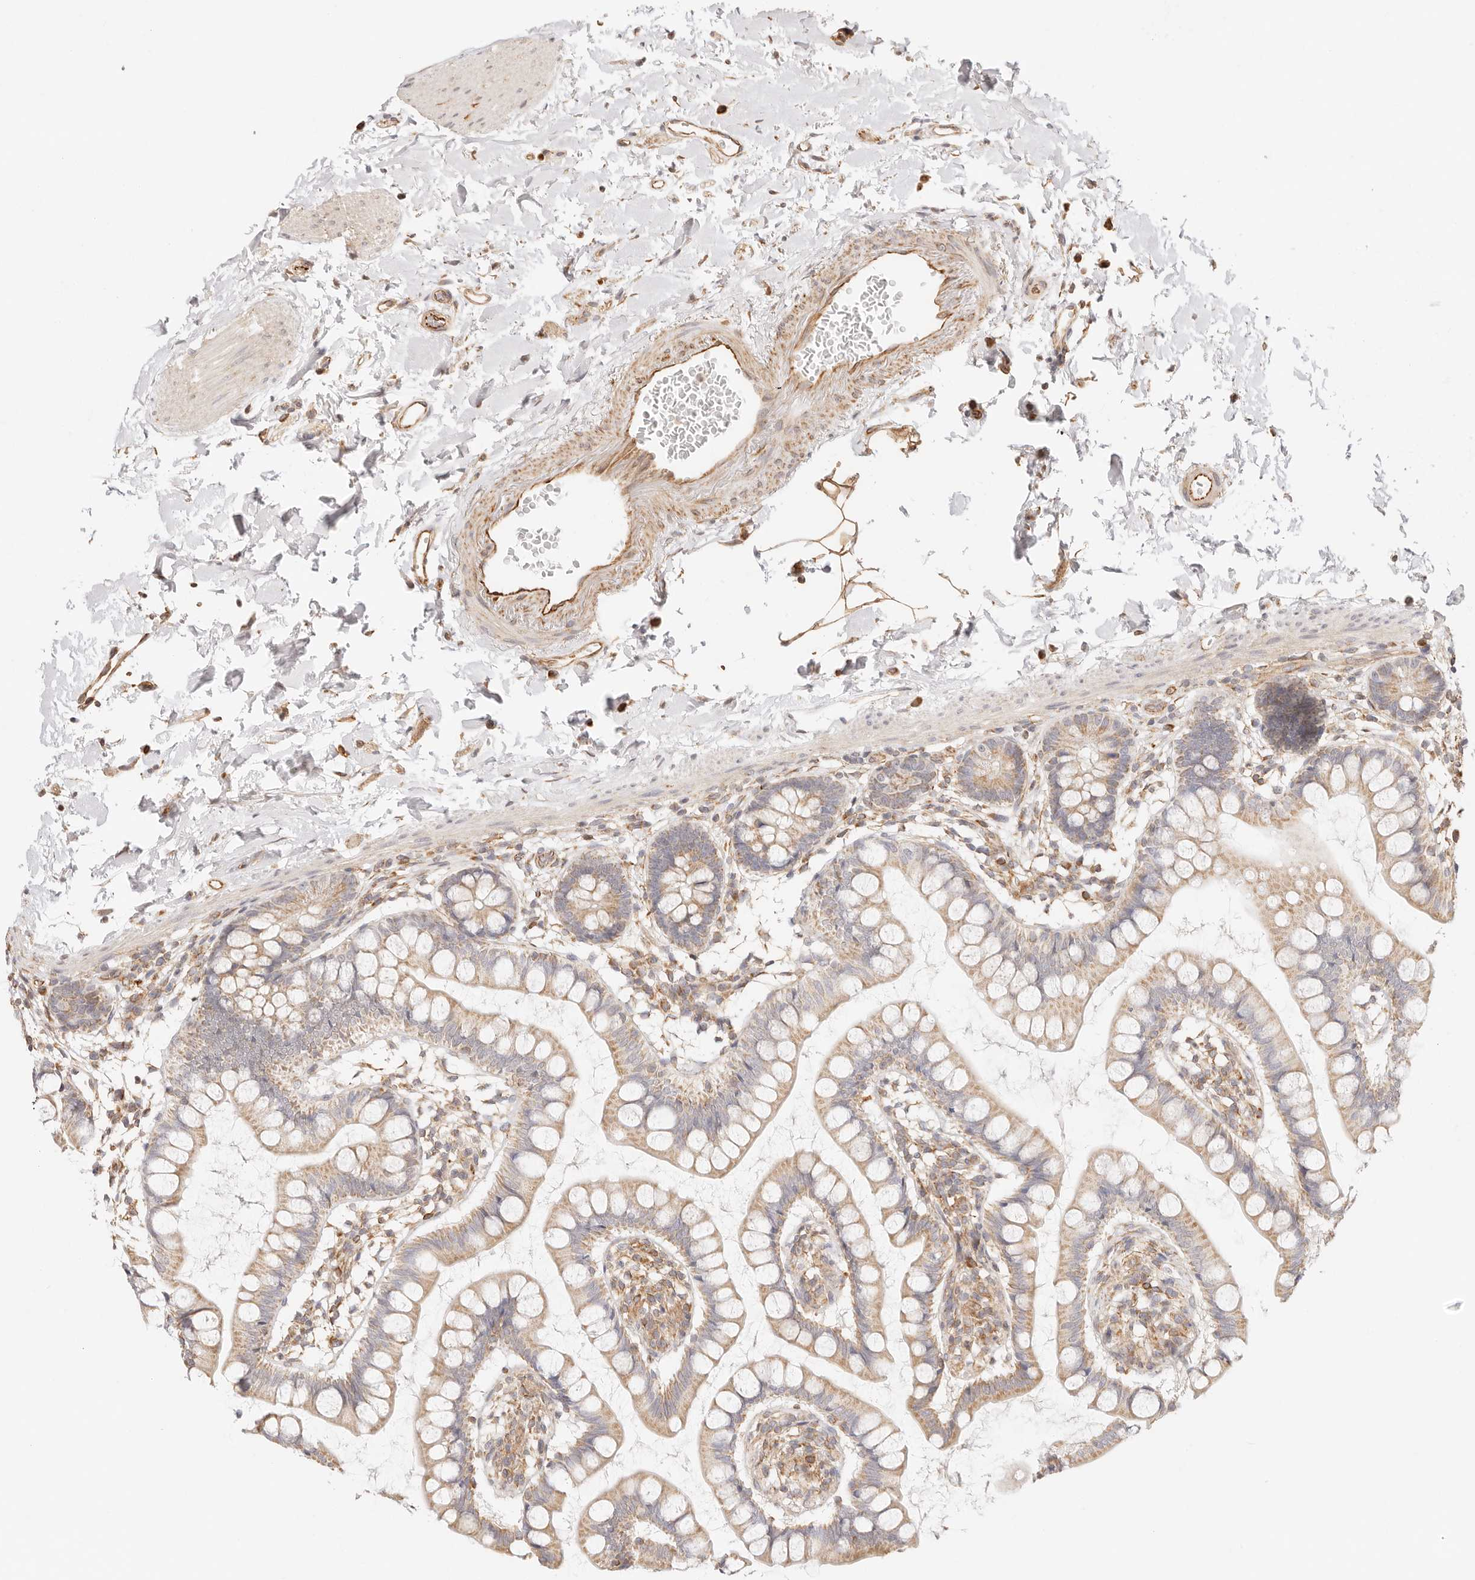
{"staining": {"intensity": "weak", "quantity": ">75%", "location": "cytoplasmic/membranous"}, "tissue": "small intestine", "cell_type": "Glandular cells", "image_type": "normal", "snomed": [{"axis": "morphology", "description": "Normal tissue, NOS"}, {"axis": "topography", "description": "Small intestine"}], "caption": "This image shows IHC staining of normal human small intestine, with low weak cytoplasmic/membranous expression in approximately >75% of glandular cells.", "gene": "ZC3H11A", "patient": {"sex": "female", "age": 84}}